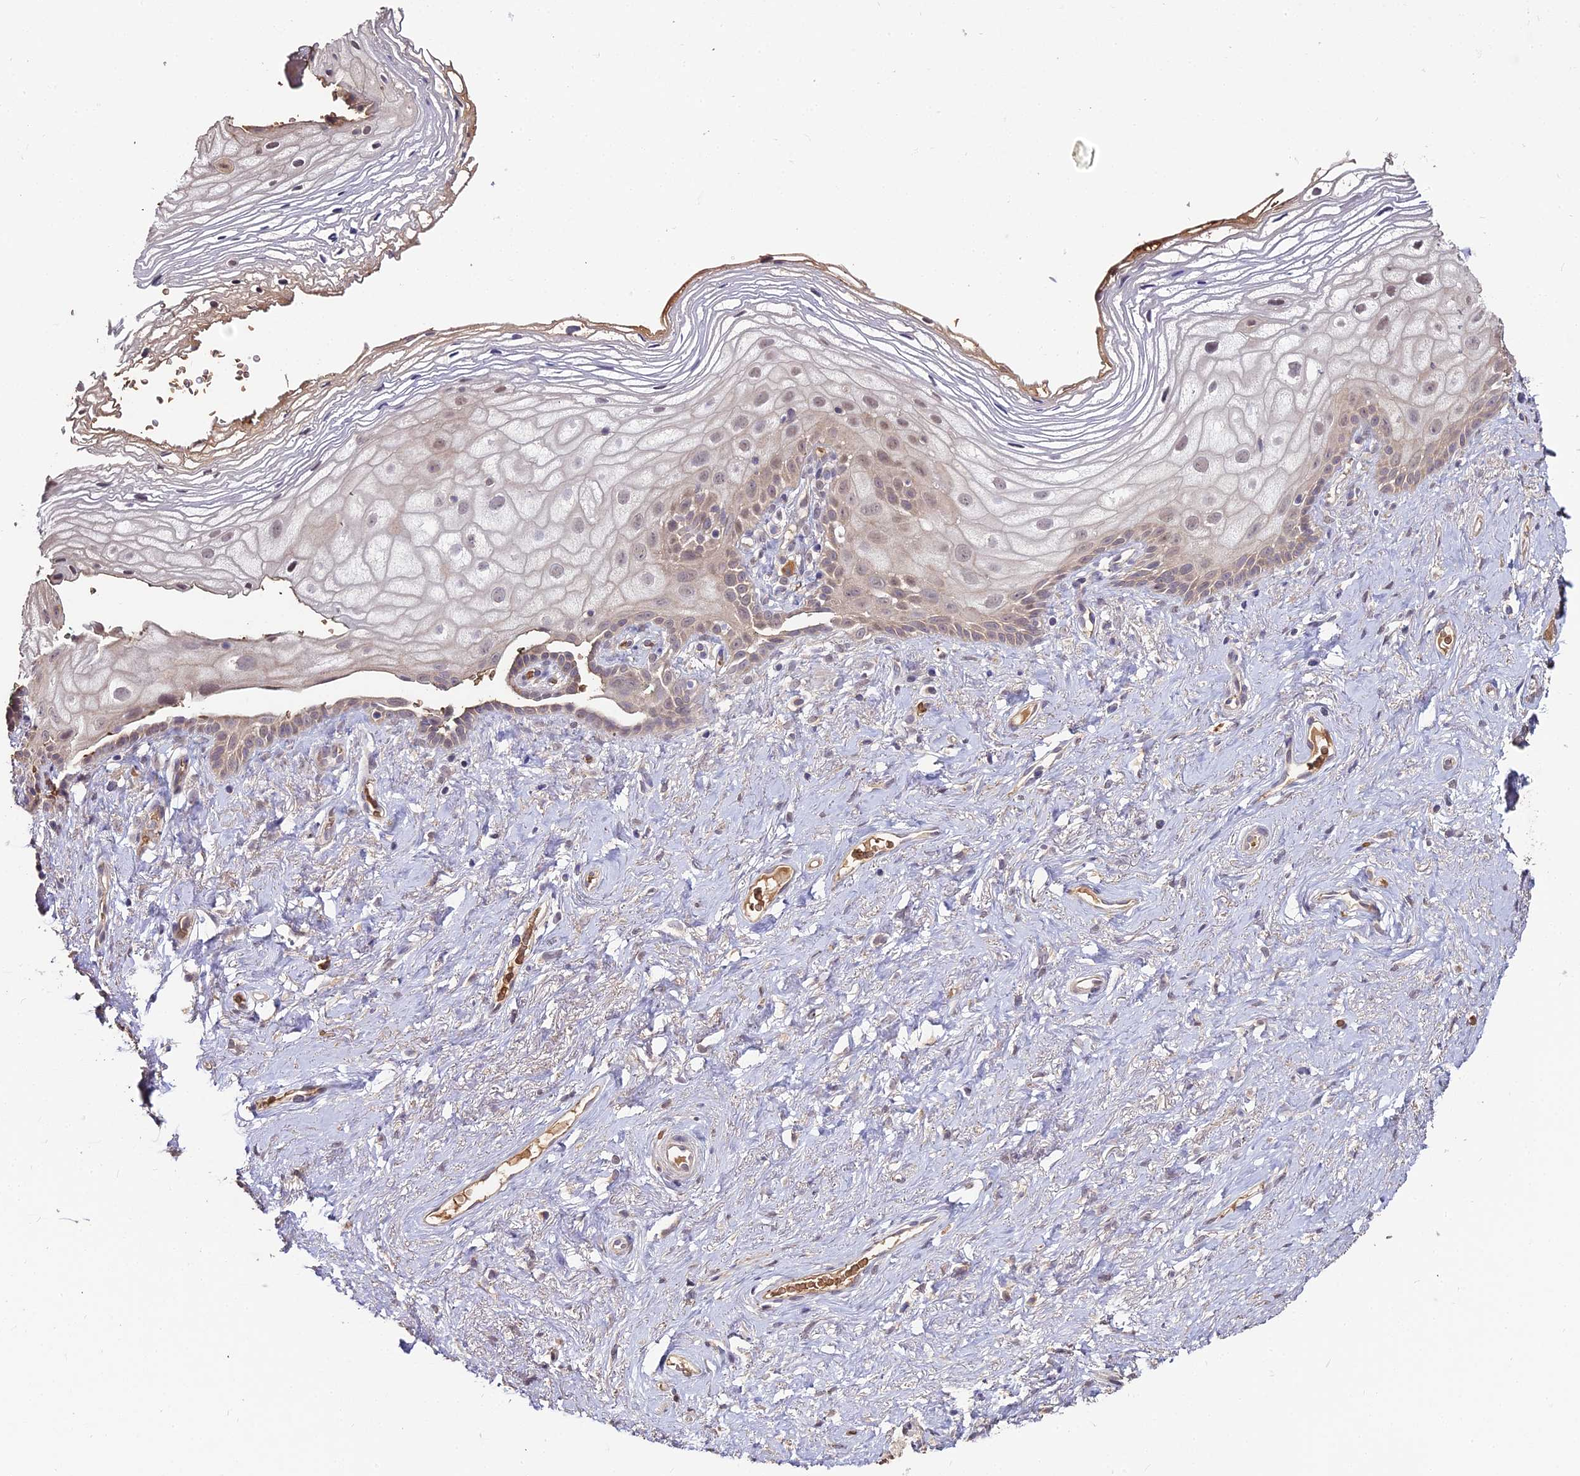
{"staining": {"intensity": "weak", "quantity": "25%-75%", "location": "cytoplasmic/membranous,nuclear"}, "tissue": "vagina", "cell_type": "Squamous epithelial cells", "image_type": "normal", "snomed": [{"axis": "morphology", "description": "Normal tissue, NOS"}, {"axis": "morphology", "description": "Adenocarcinoma, NOS"}, {"axis": "topography", "description": "Rectum"}, {"axis": "topography", "description": "Vagina"}], "caption": "This is a histology image of IHC staining of benign vagina, which shows weak expression in the cytoplasmic/membranous,nuclear of squamous epithelial cells.", "gene": "ZDBF2", "patient": {"sex": "female", "age": 71}}